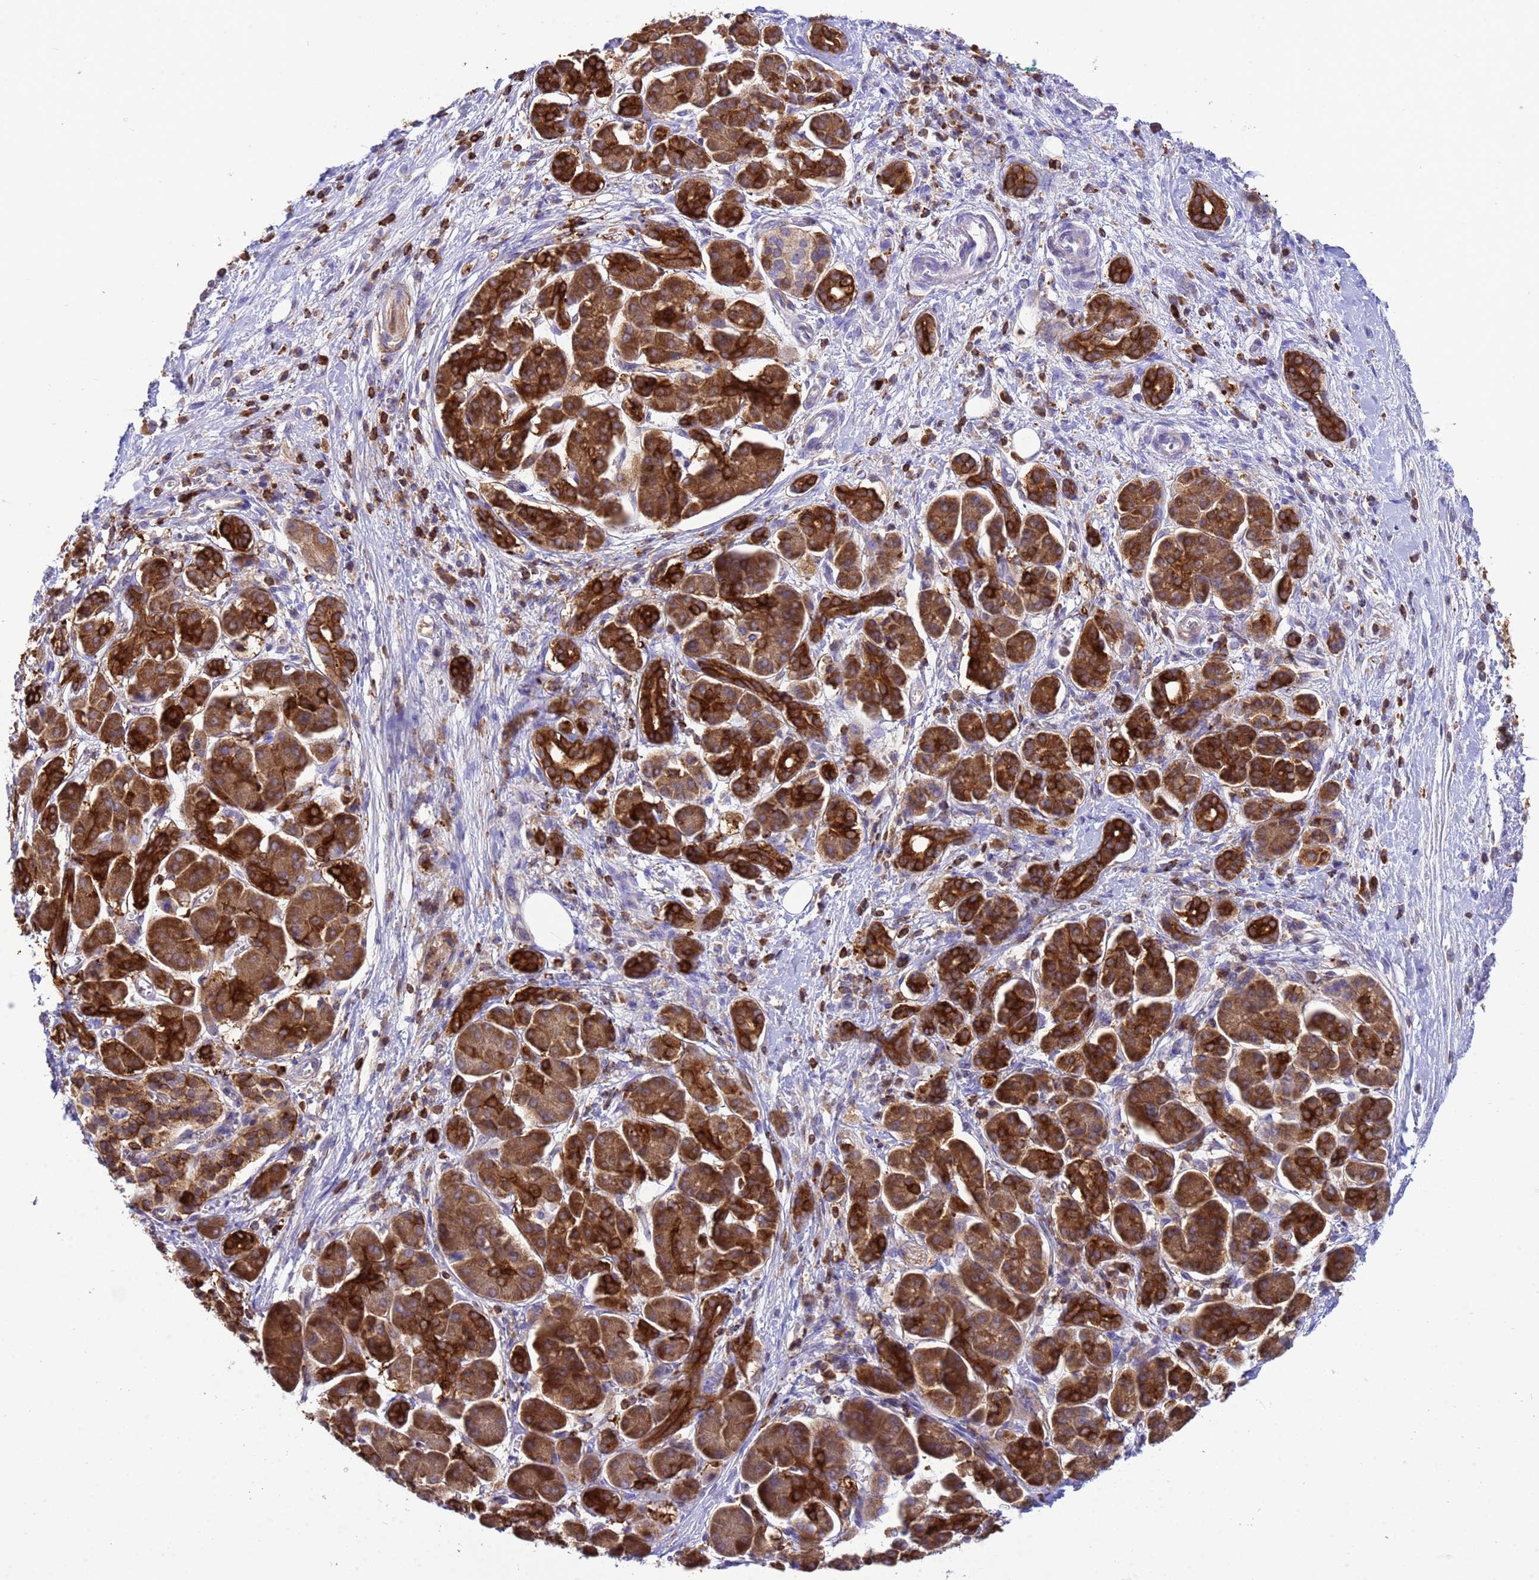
{"staining": {"intensity": "strong", "quantity": ">75%", "location": "cytoplasmic/membranous"}, "tissue": "pancreatic cancer", "cell_type": "Tumor cells", "image_type": "cancer", "snomed": [{"axis": "morphology", "description": "Adenocarcinoma, NOS"}, {"axis": "topography", "description": "Pancreas"}], "caption": "A photomicrograph of human pancreatic adenocarcinoma stained for a protein shows strong cytoplasmic/membranous brown staining in tumor cells.", "gene": "EZR", "patient": {"sex": "male", "age": 78}}